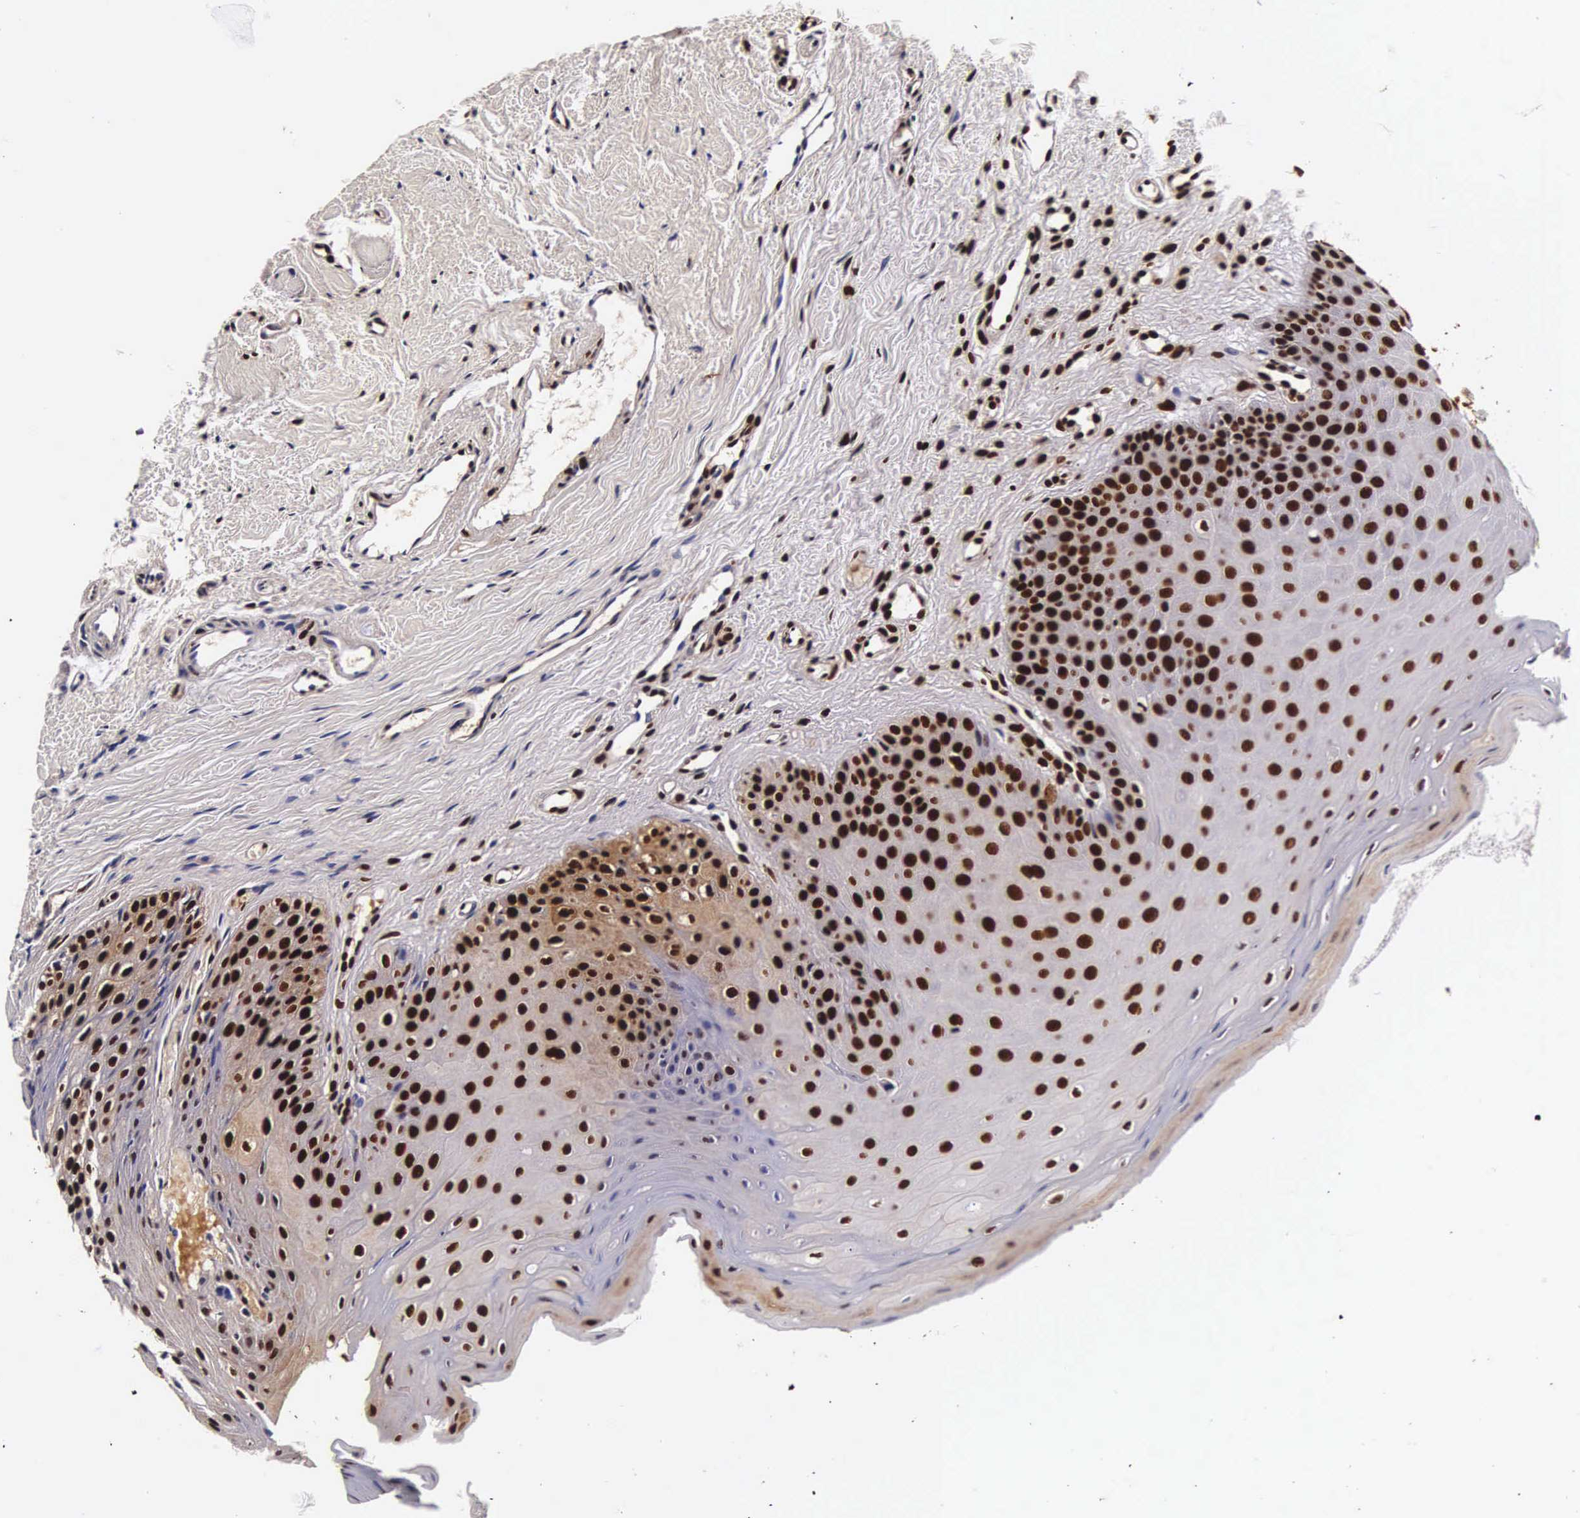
{"staining": {"intensity": "strong", "quantity": ">75%", "location": "nuclear"}, "tissue": "oral mucosa", "cell_type": "Squamous epithelial cells", "image_type": "normal", "snomed": [{"axis": "morphology", "description": "Normal tissue, NOS"}, {"axis": "topography", "description": "Oral tissue"}], "caption": "Immunohistochemistry (IHC) of benign human oral mucosa exhibits high levels of strong nuclear staining in about >75% of squamous epithelial cells.", "gene": "BCL2L2", "patient": {"sex": "female", "age": 23}}